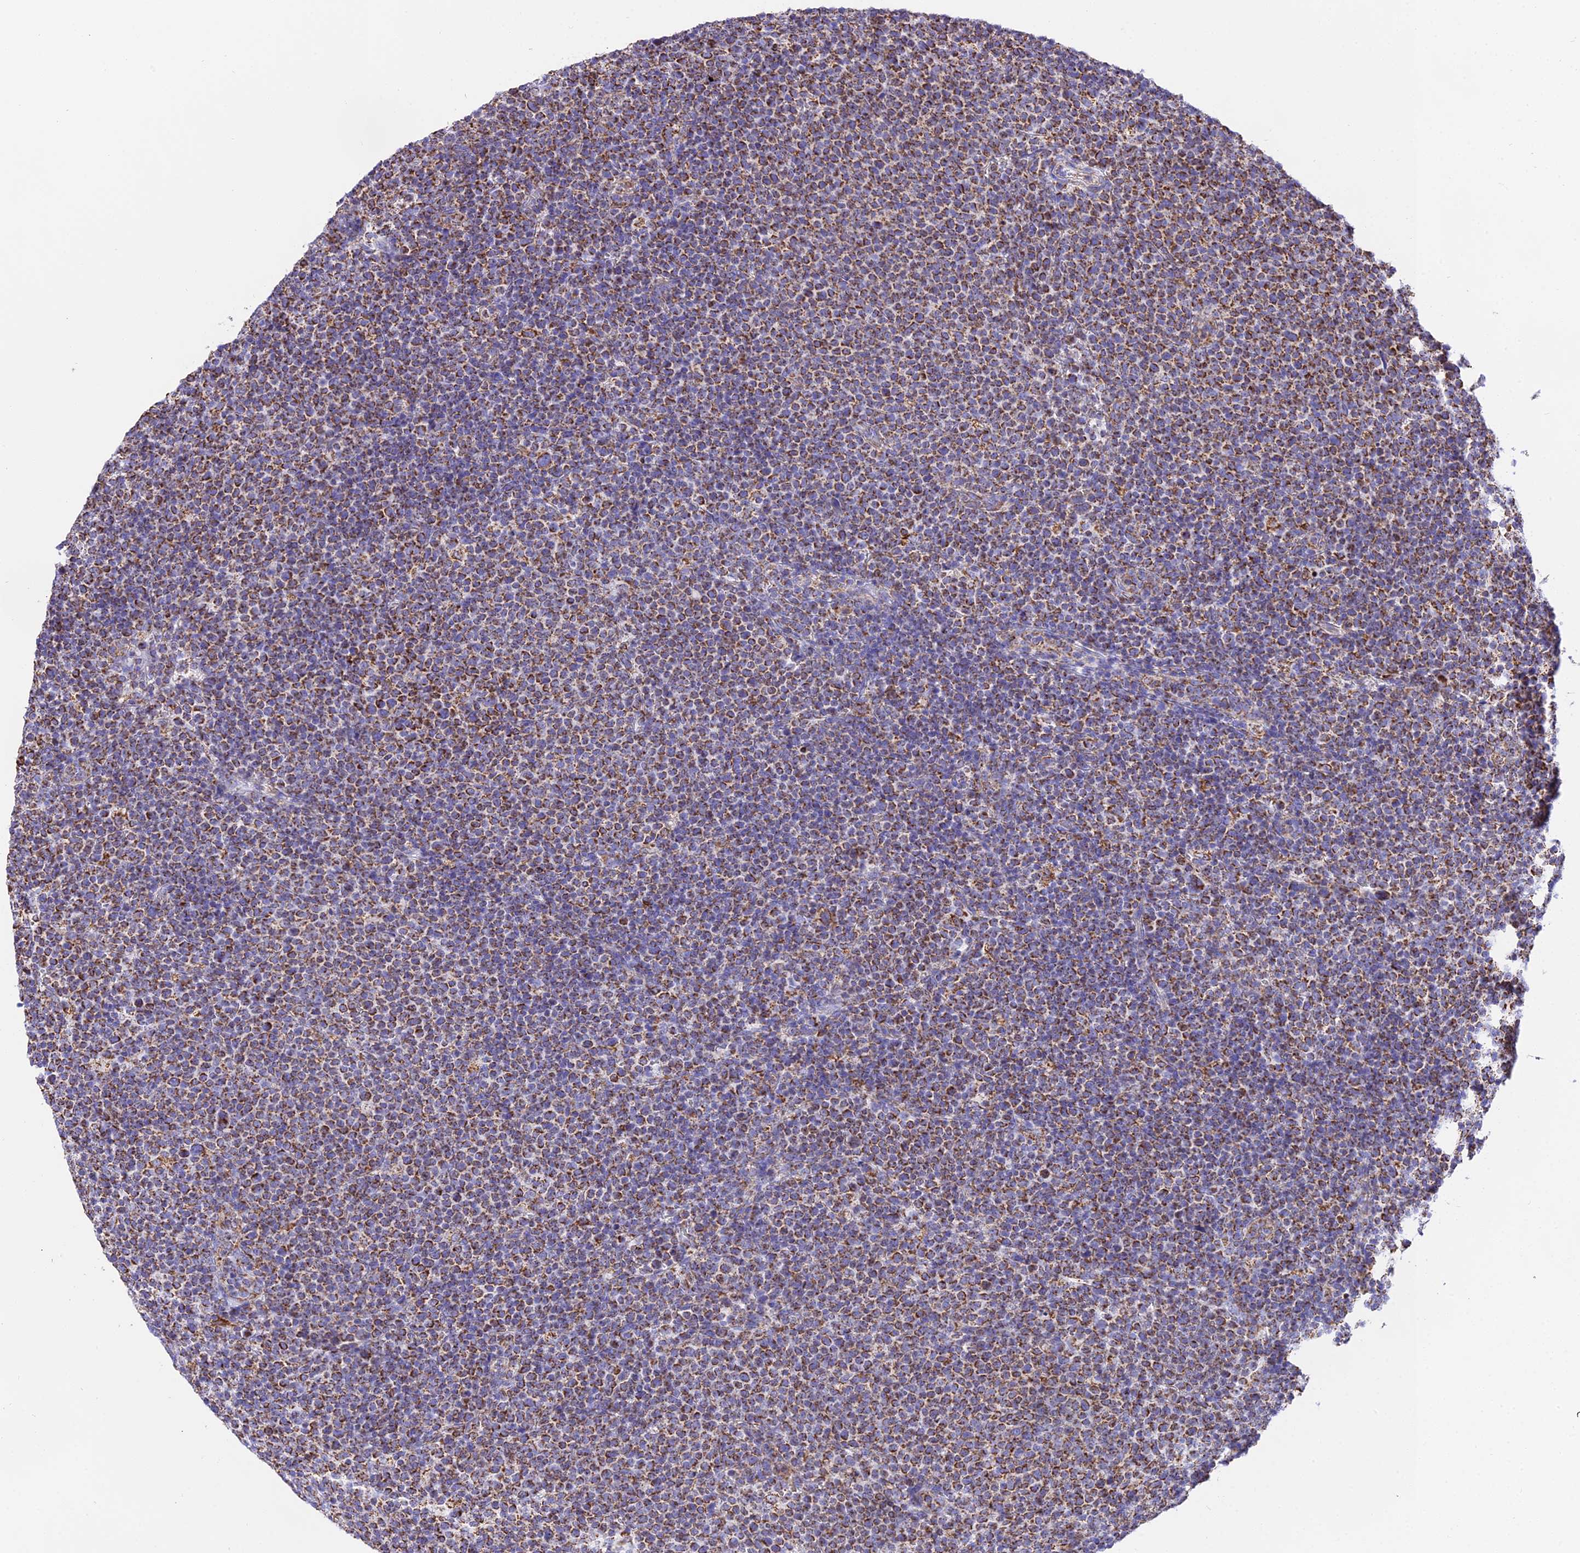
{"staining": {"intensity": "moderate", "quantity": ">75%", "location": "cytoplasmic/membranous"}, "tissue": "lymphoma", "cell_type": "Tumor cells", "image_type": "cancer", "snomed": [{"axis": "morphology", "description": "Malignant lymphoma, non-Hodgkin's type, High grade"}, {"axis": "topography", "description": "Lymph node"}], "caption": "The micrograph exhibits immunohistochemical staining of high-grade malignant lymphoma, non-Hodgkin's type. There is moderate cytoplasmic/membranous expression is identified in approximately >75% of tumor cells. The staining is performed using DAB (3,3'-diaminobenzidine) brown chromogen to label protein expression. The nuclei are counter-stained blue using hematoxylin.", "gene": "ATP5PD", "patient": {"sex": "male", "age": 61}}